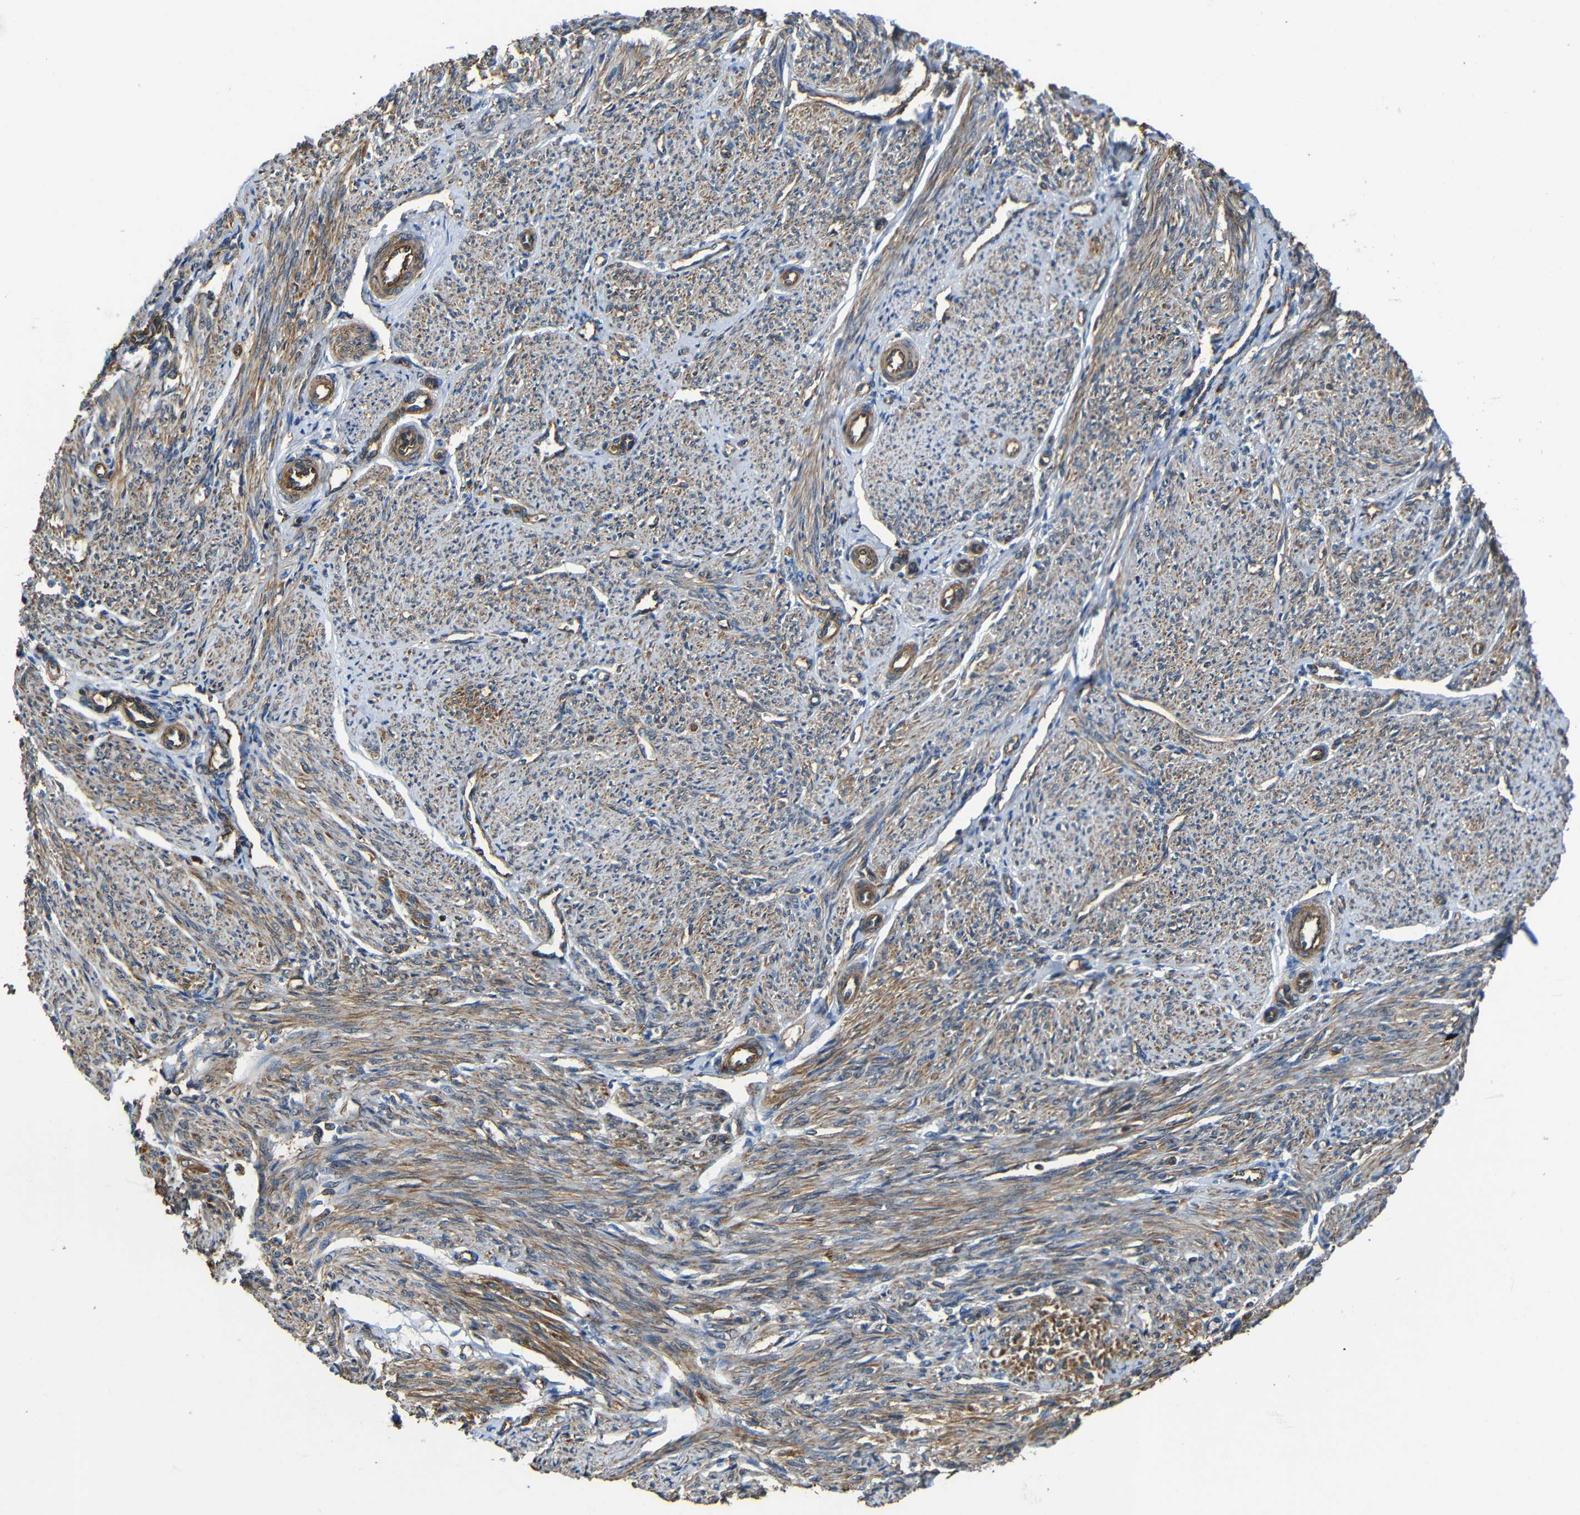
{"staining": {"intensity": "weak", "quantity": ">75%", "location": "cytoplasmic/membranous"}, "tissue": "smooth muscle", "cell_type": "Smooth muscle cells", "image_type": "normal", "snomed": [{"axis": "morphology", "description": "Normal tissue, NOS"}, {"axis": "topography", "description": "Smooth muscle"}], "caption": "Smooth muscle stained with IHC shows weak cytoplasmic/membranous expression in approximately >75% of smooth muscle cells. Immunohistochemistry stains the protein of interest in brown and the nuclei are stained blue.", "gene": "PTCH1", "patient": {"sex": "female", "age": 65}}